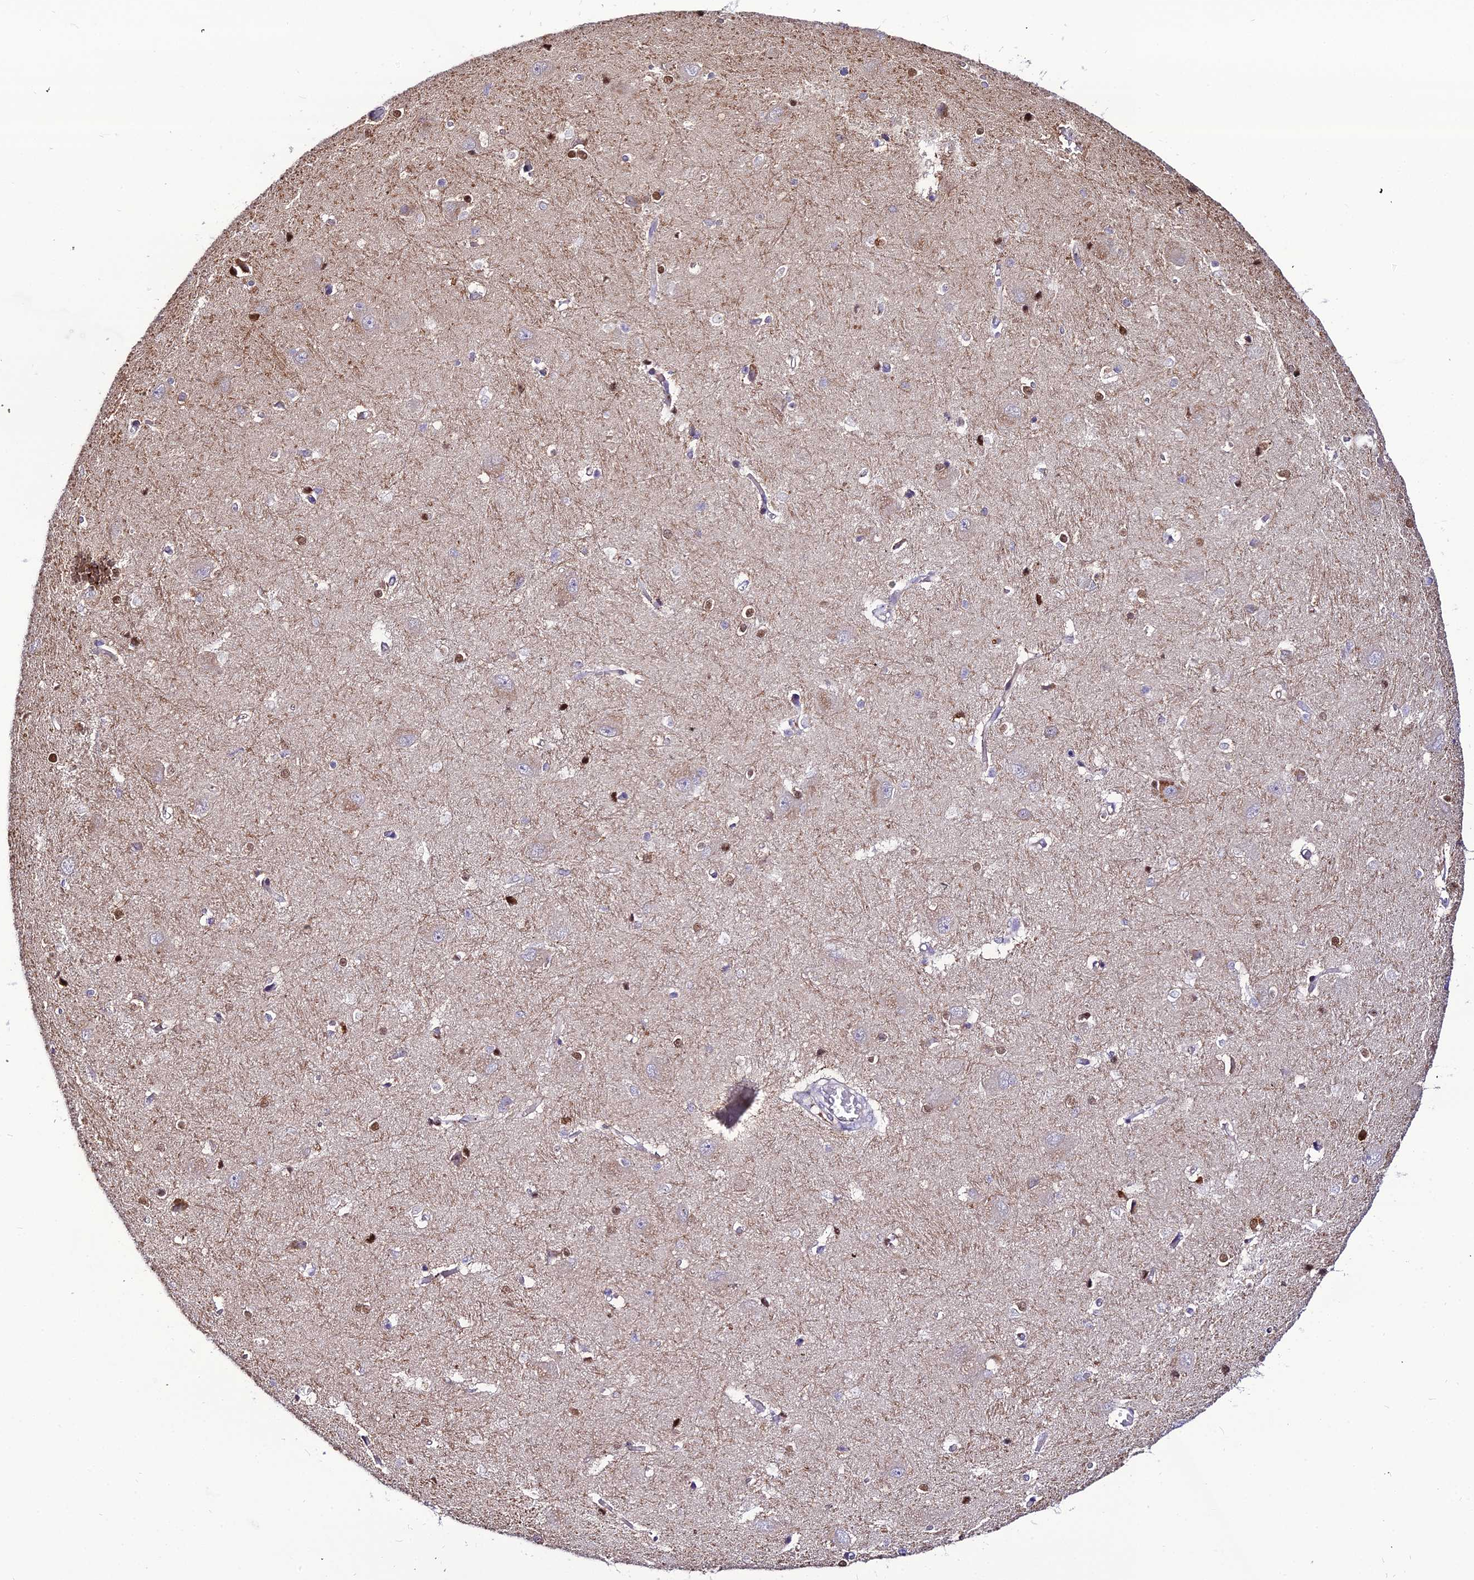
{"staining": {"intensity": "moderate", "quantity": "25%-75%", "location": "cytoplasmic/membranous,nuclear"}, "tissue": "caudate", "cell_type": "Glial cells", "image_type": "normal", "snomed": [{"axis": "morphology", "description": "Normal tissue, NOS"}, {"axis": "topography", "description": "Lateral ventricle wall"}], "caption": "Moderate cytoplasmic/membranous,nuclear staining for a protein is identified in about 25%-75% of glial cells of benign caudate using immunohistochemistry.", "gene": "MB21D2", "patient": {"sex": "male", "age": 37}}